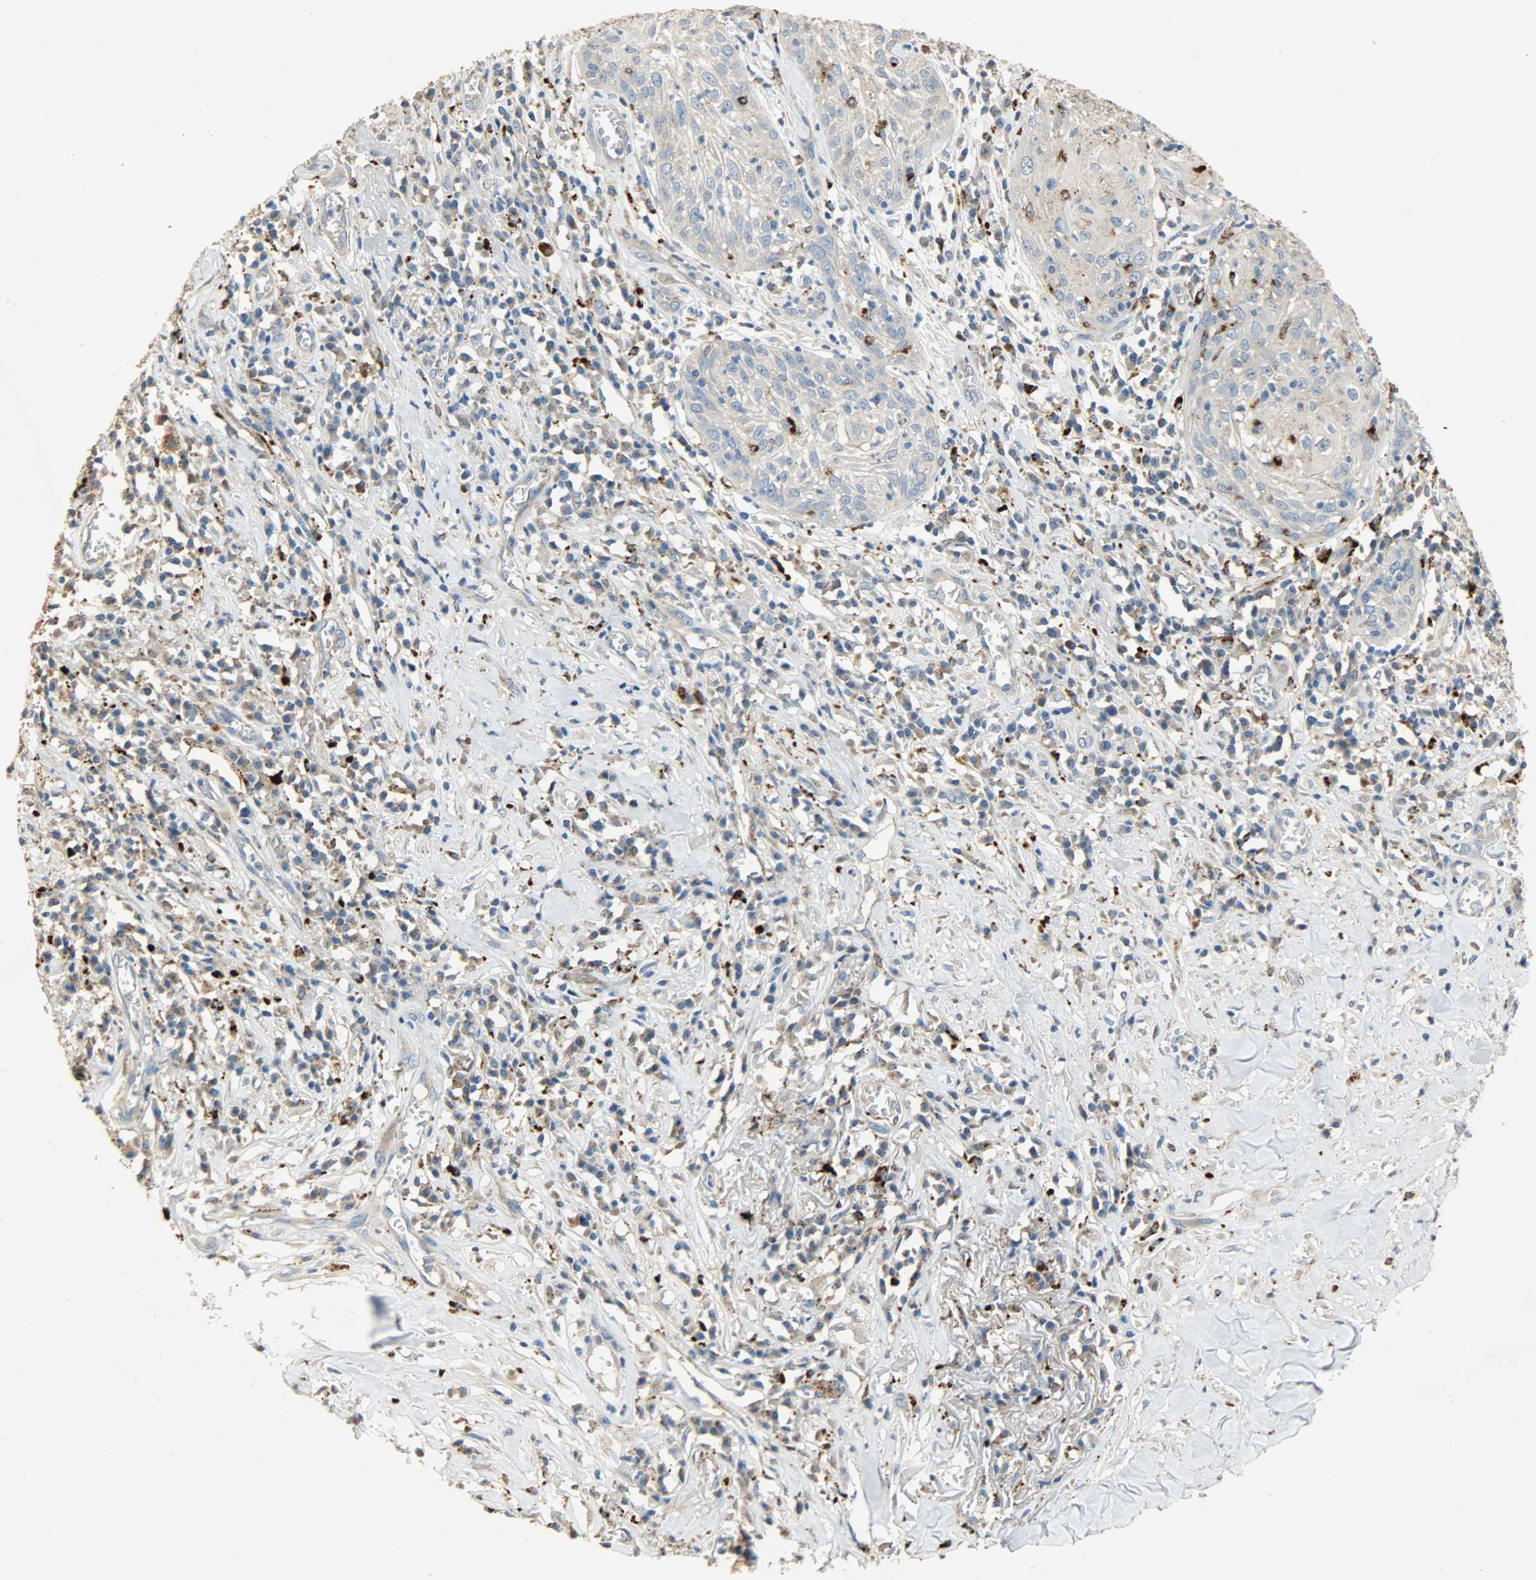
{"staining": {"intensity": "weak", "quantity": "<25%", "location": "cytoplasmic/membranous"}, "tissue": "skin cancer", "cell_type": "Tumor cells", "image_type": "cancer", "snomed": [{"axis": "morphology", "description": "Squamous cell carcinoma, NOS"}, {"axis": "topography", "description": "Skin"}], "caption": "The immunohistochemistry histopathology image has no significant expression in tumor cells of squamous cell carcinoma (skin) tissue. Nuclei are stained in blue.", "gene": "ASAH1", "patient": {"sex": "male", "age": 65}}